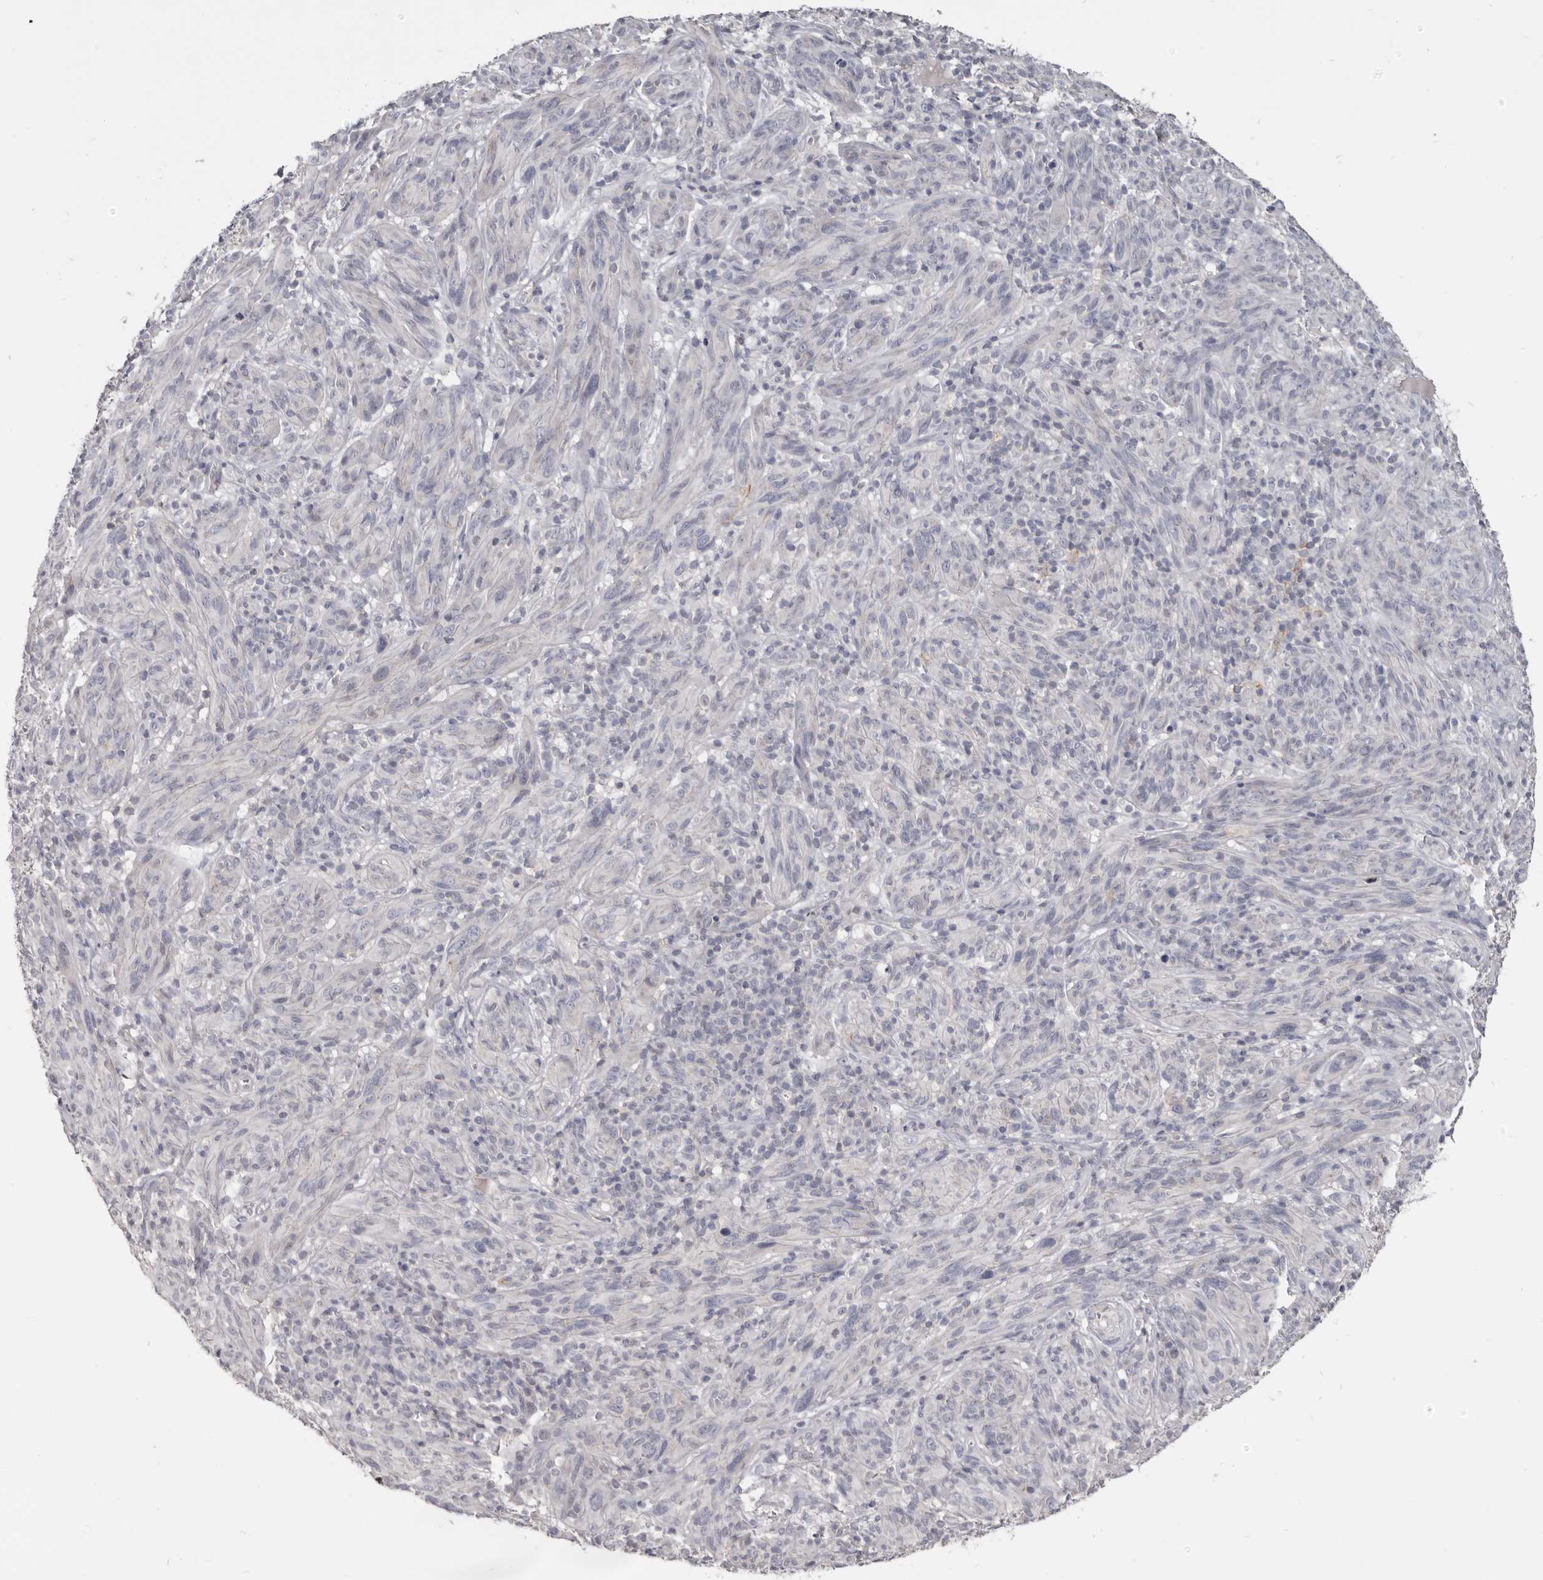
{"staining": {"intensity": "negative", "quantity": "none", "location": "none"}, "tissue": "melanoma", "cell_type": "Tumor cells", "image_type": "cancer", "snomed": [{"axis": "morphology", "description": "Malignant melanoma, NOS"}, {"axis": "topography", "description": "Skin of head"}], "caption": "Immunohistochemistry photomicrograph of human malignant melanoma stained for a protein (brown), which reveals no staining in tumor cells.", "gene": "CGN", "patient": {"sex": "male", "age": 96}}